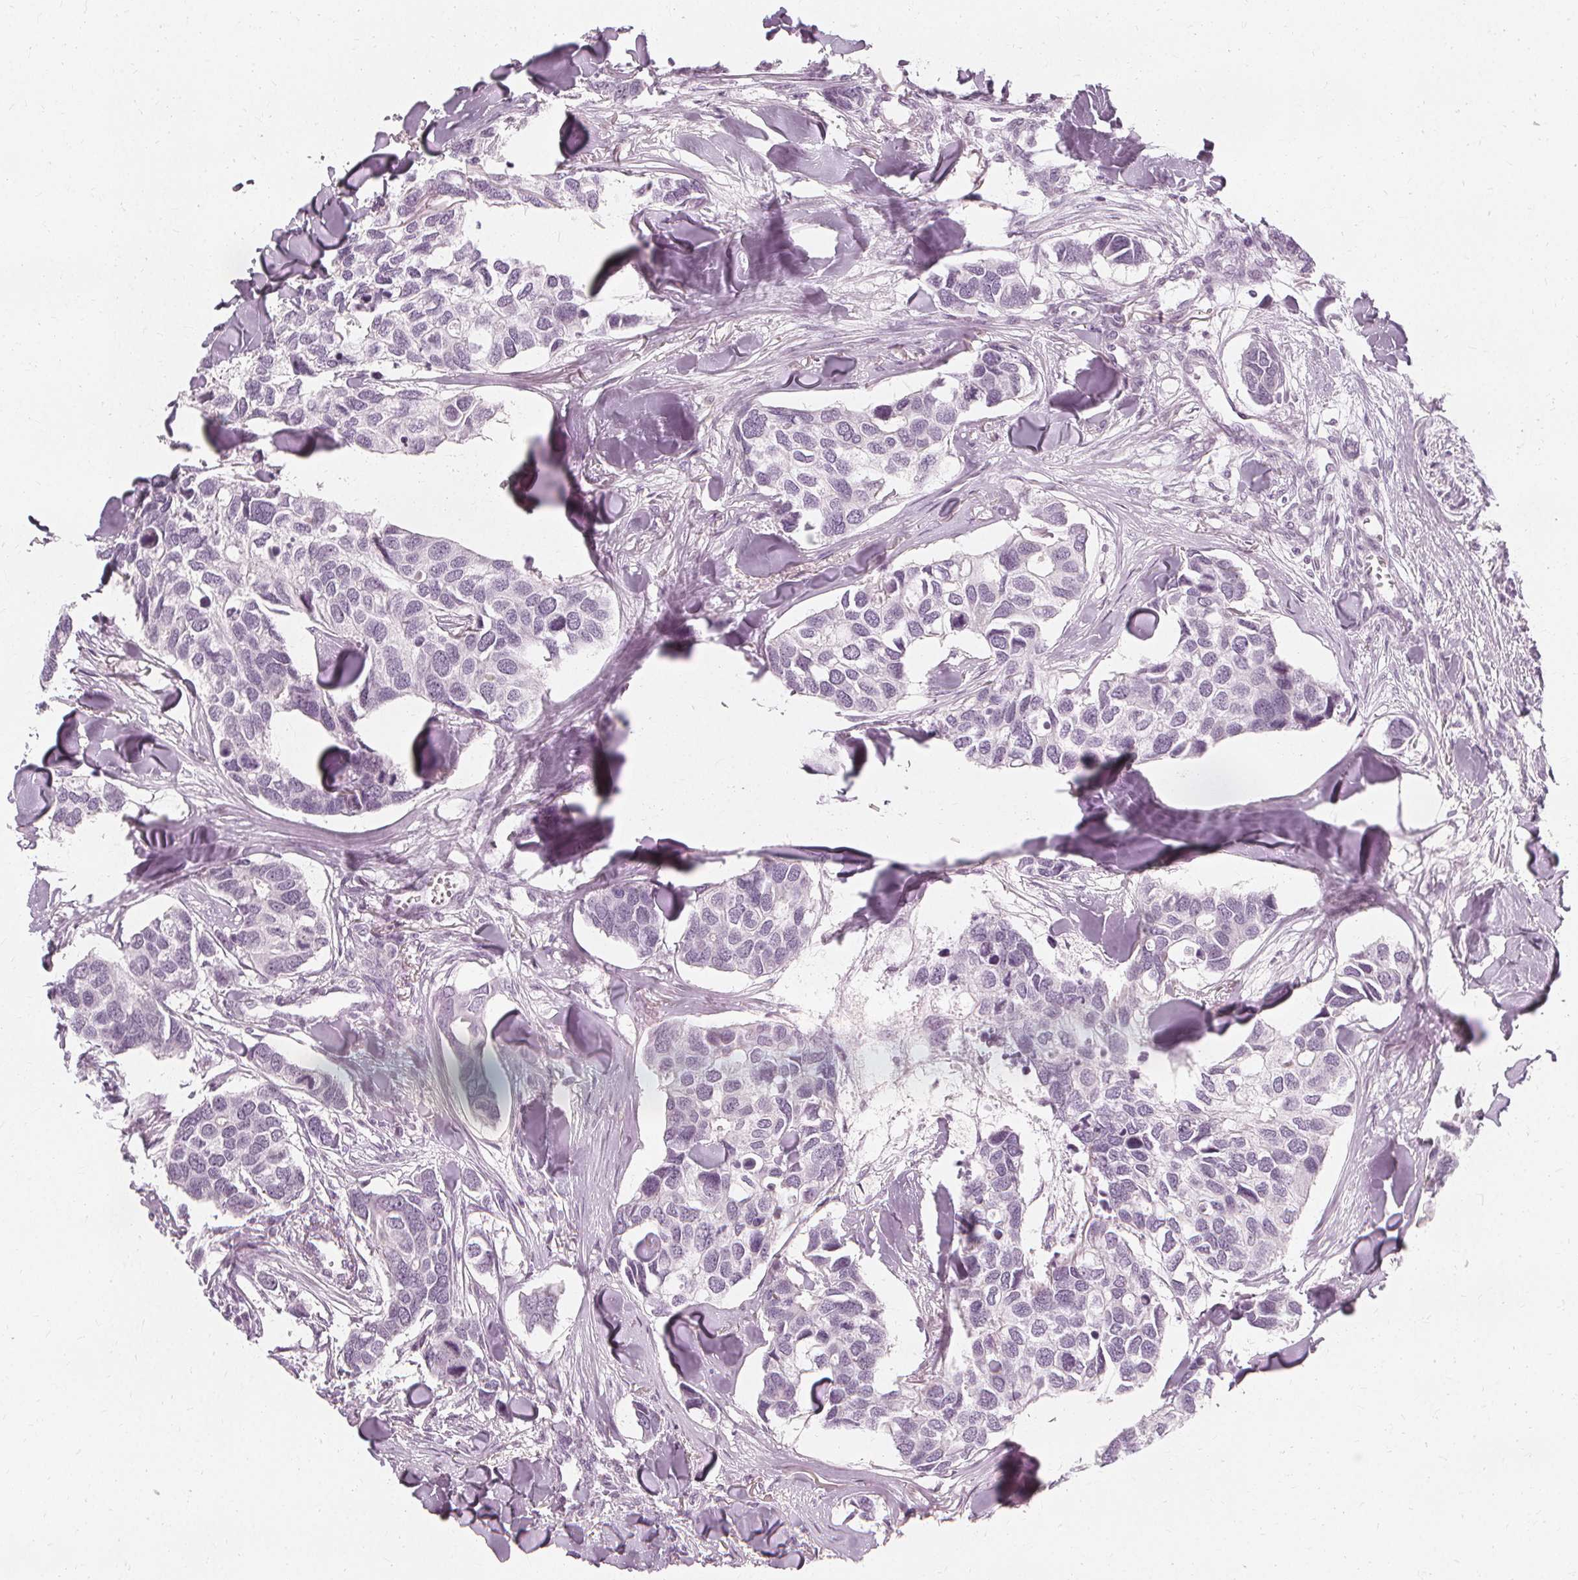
{"staining": {"intensity": "negative", "quantity": "none", "location": "none"}, "tissue": "breast cancer", "cell_type": "Tumor cells", "image_type": "cancer", "snomed": [{"axis": "morphology", "description": "Duct carcinoma"}, {"axis": "topography", "description": "Breast"}], "caption": "There is no significant expression in tumor cells of infiltrating ductal carcinoma (breast). Brightfield microscopy of IHC stained with DAB (3,3'-diaminobenzidine) (brown) and hematoxylin (blue), captured at high magnification.", "gene": "NXPE1", "patient": {"sex": "female", "age": 83}}